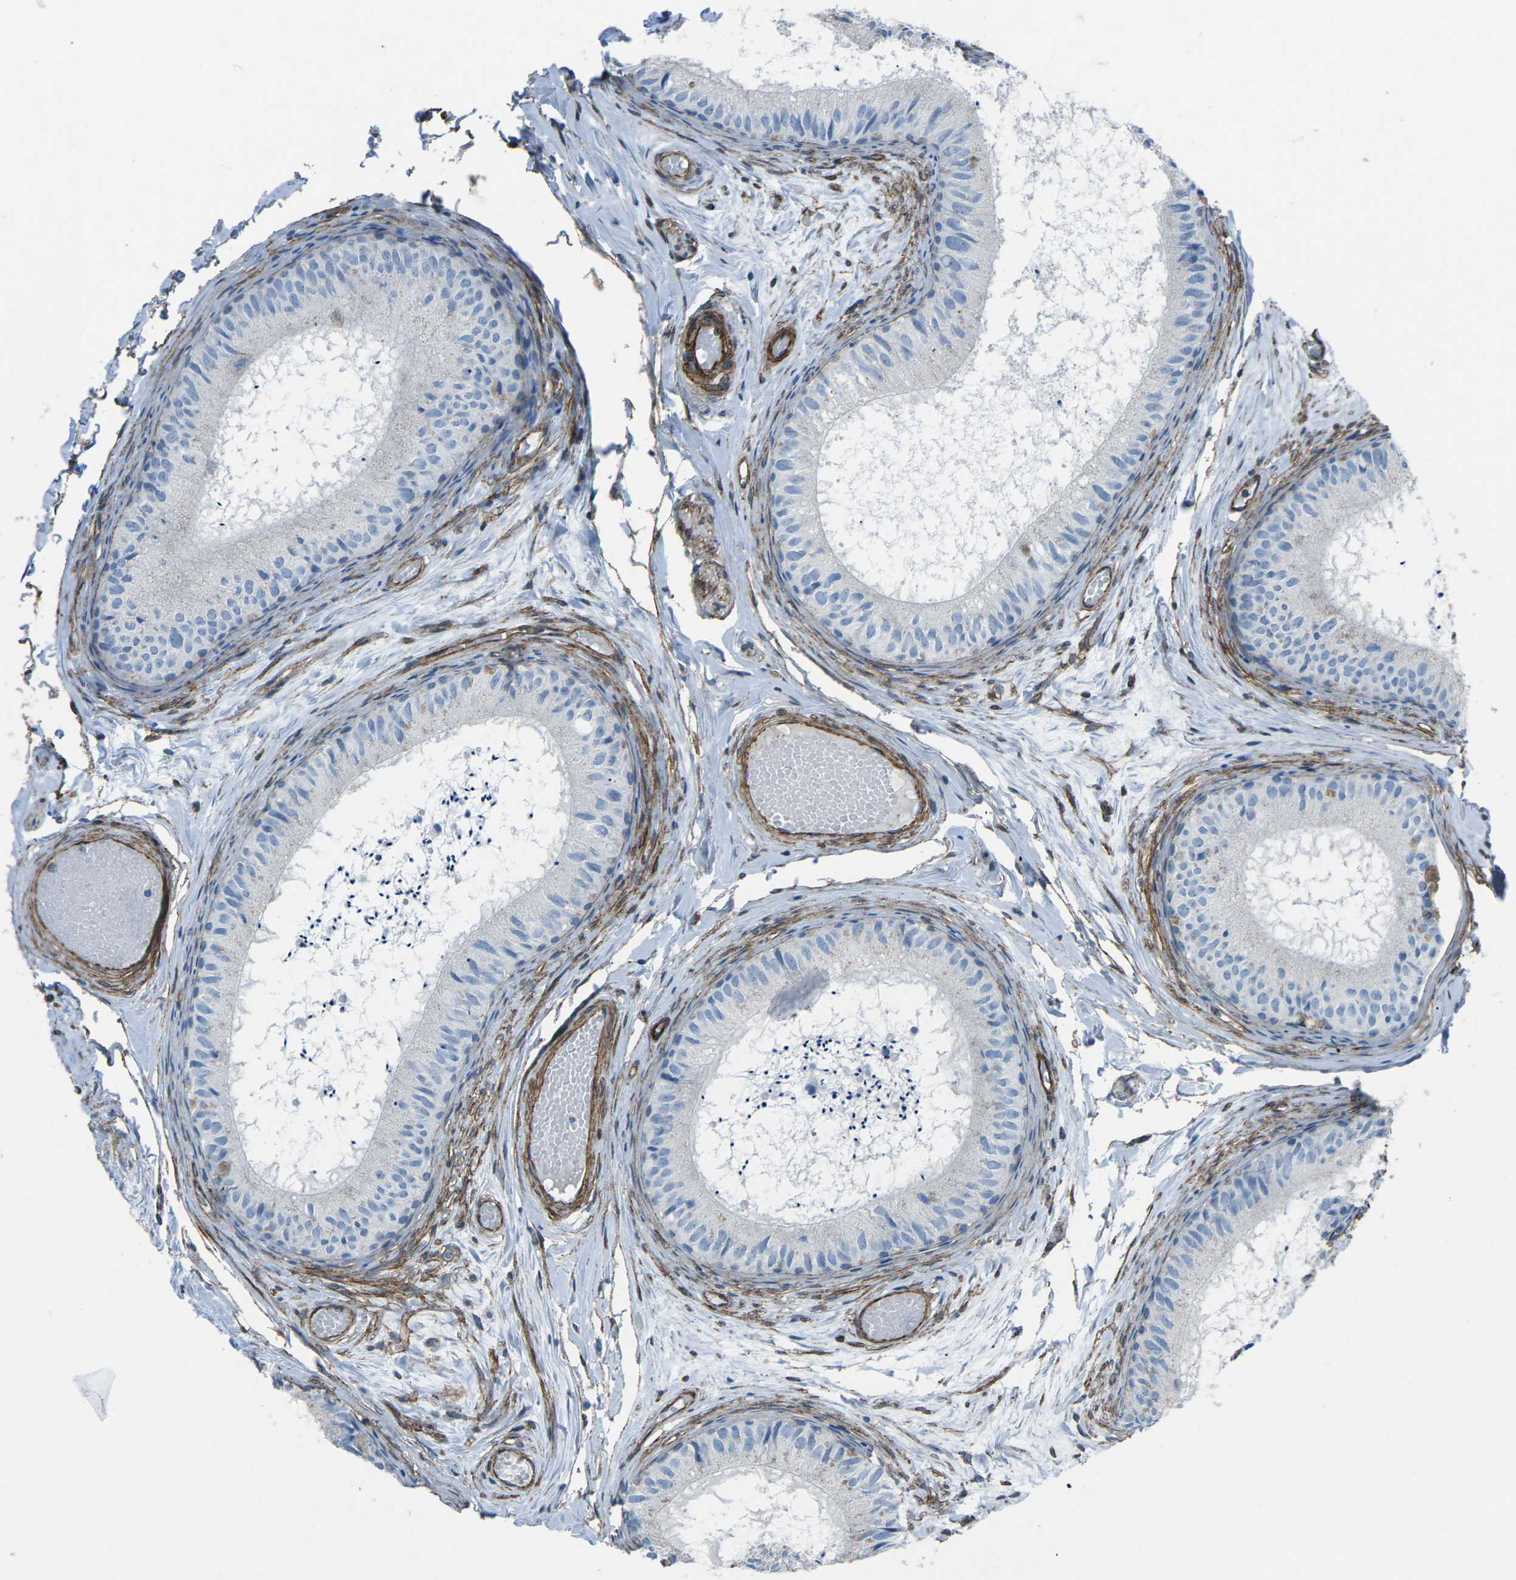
{"staining": {"intensity": "negative", "quantity": "none", "location": "none"}, "tissue": "epididymis", "cell_type": "Glandular cells", "image_type": "normal", "snomed": [{"axis": "morphology", "description": "Normal tissue, NOS"}, {"axis": "topography", "description": "Epididymis"}], "caption": "High power microscopy histopathology image of an IHC image of benign epididymis, revealing no significant positivity in glandular cells.", "gene": "UTRN", "patient": {"sex": "male", "age": 46}}